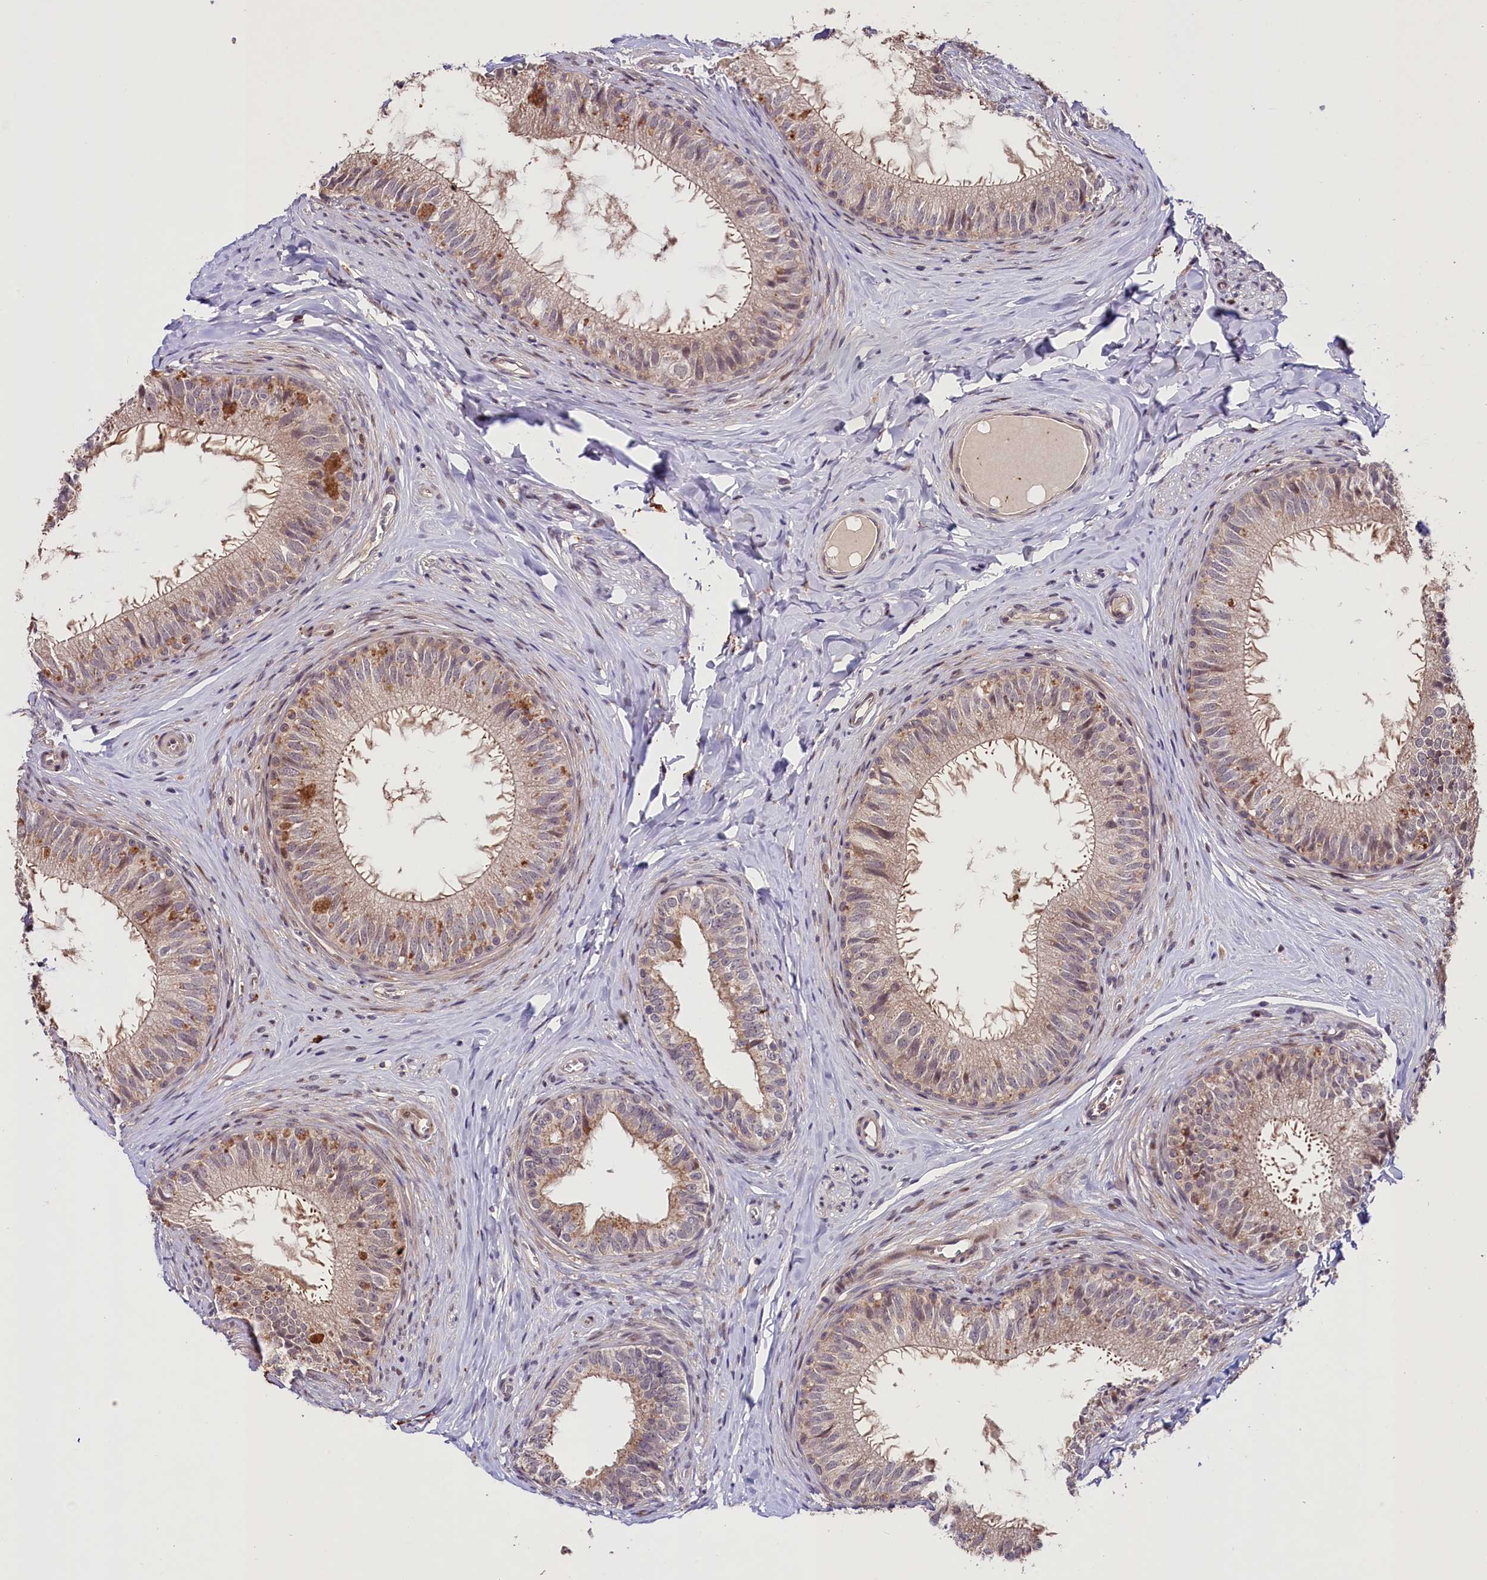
{"staining": {"intensity": "weak", "quantity": "25%-75%", "location": "cytoplasmic/membranous"}, "tissue": "epididymis", "cell_type": "Glandular cells", "image_type": "normal", "snomed": [{"axis": "morphology", "description": "Normal tissue, NOS"}, {"axis": "topography", "description": "Epididymis"}], "caption": "Immunohistochemistry (IHC) staining of normal epididymis, which shows low levels of weak cytoplasmic/membranous expression in approximately 25%-75% of glandular cells indicating weak cytoplasmic/membranous protein positivity. The staining was performed using DAB (brown) for protein detection and nuclei were counterstained in hematoxylin (blue).", "gene": "CACNA1H", "patient": {"sex": "male", "age": 34}}